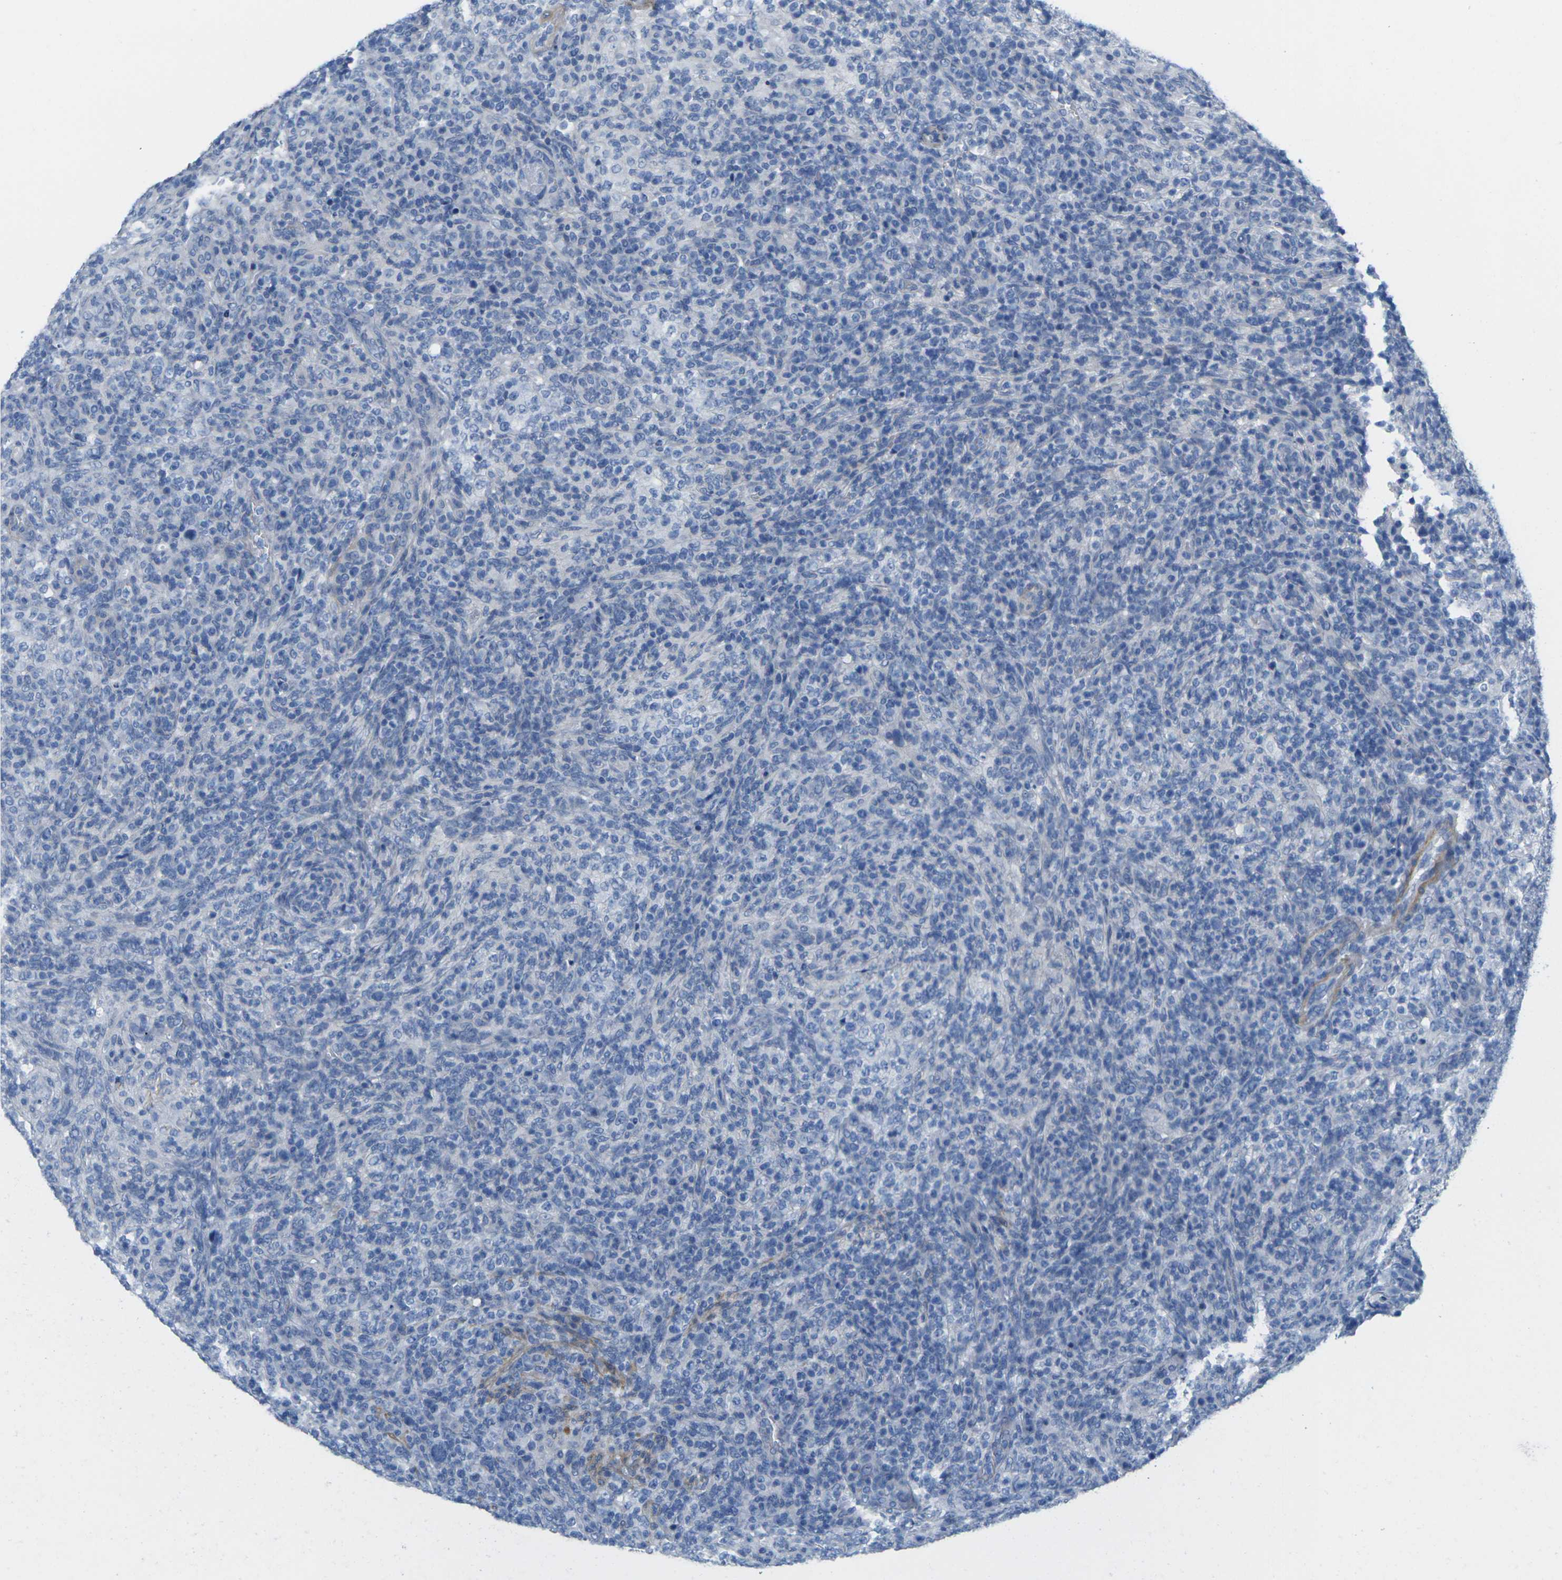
{"staining": {"intensity": "negative", "quantity": "none", "location": "none"}, "tissue": "lymphoma", "cell_type": "Tumor cells", "image_type": "cancer", "snomed": [{"axis": "morphology", "description": "Malignant lymphoma, non-Hodgkin's type, High grade"}, {"axis": "topography", "description": "Lymph node"}], "caption": "The immunohistochemistry histopathology image has no significant expression in tumor cells of malignant lymphoma, non-Hodgkin's type (high-grade) tissue. Brightfield microscopy of immunohistochemistry (IHC) stained with DAB (3,3'-diaminobenzidine) (brown) and hematoxylin (blue), captured at high magnification.", "gene": "CNN1", "patient": {"sex": "female", "age": 76}}